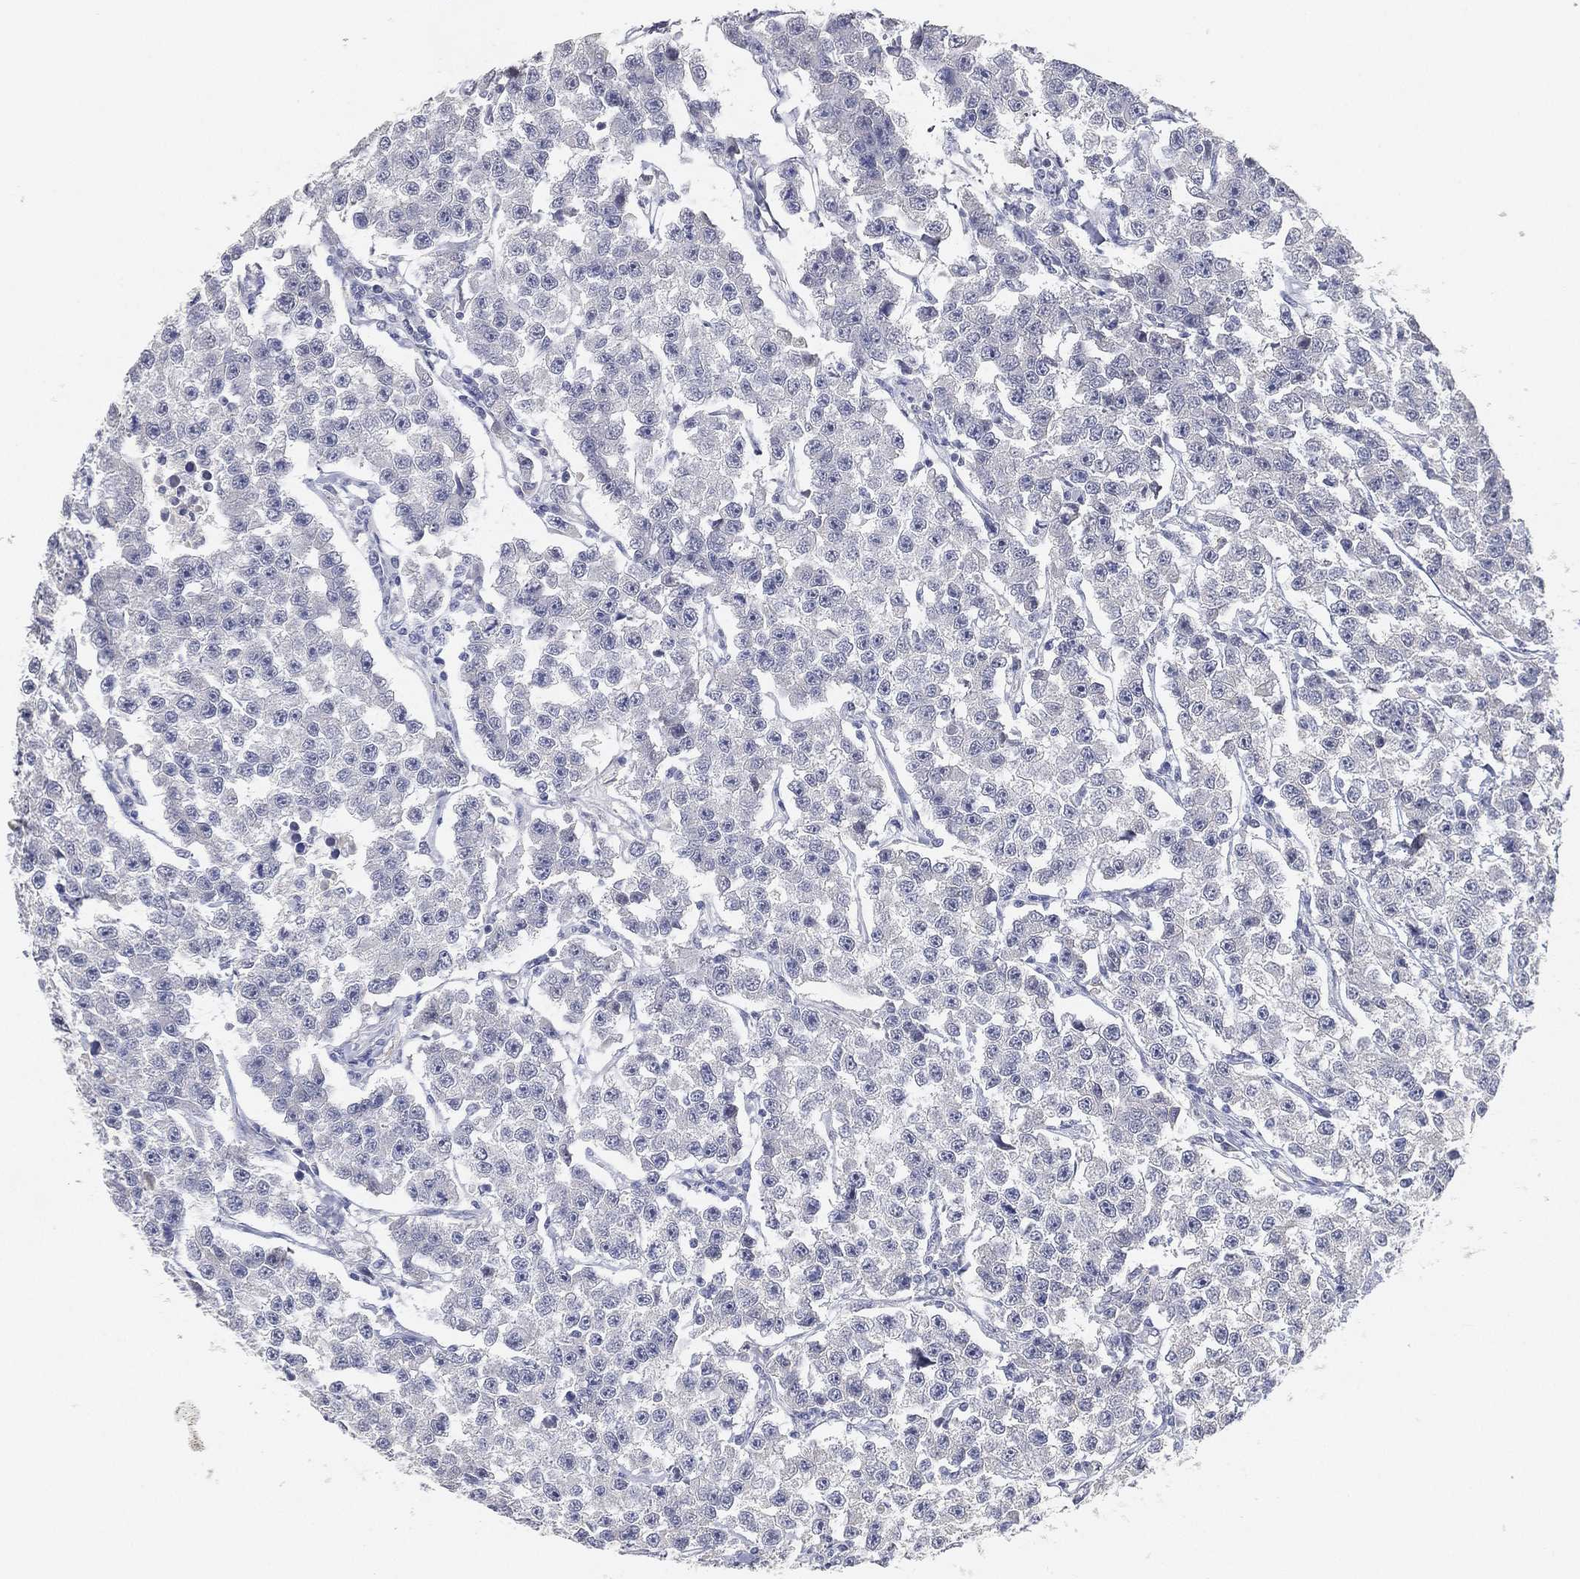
{"staining": {"intensity": "negative", "quantity": "none", "location": "none"}, "tissue": "testis cancer", "cell_type": "Tumor cells", "image_type": "cancer", "snomed": [{"axis": "morphology", "description": "Seminoma, NOS"}, {"axis": "topography", "description": "Testis"}], "caption": "There is no significant positivity in tumor cells of testis cancer. The staining is performed using DAB brown chromogen with nuclei counter-stained in using hematoxylin.", "gene": "GPR61", "patient": {"sex": "male", "age": 59}}